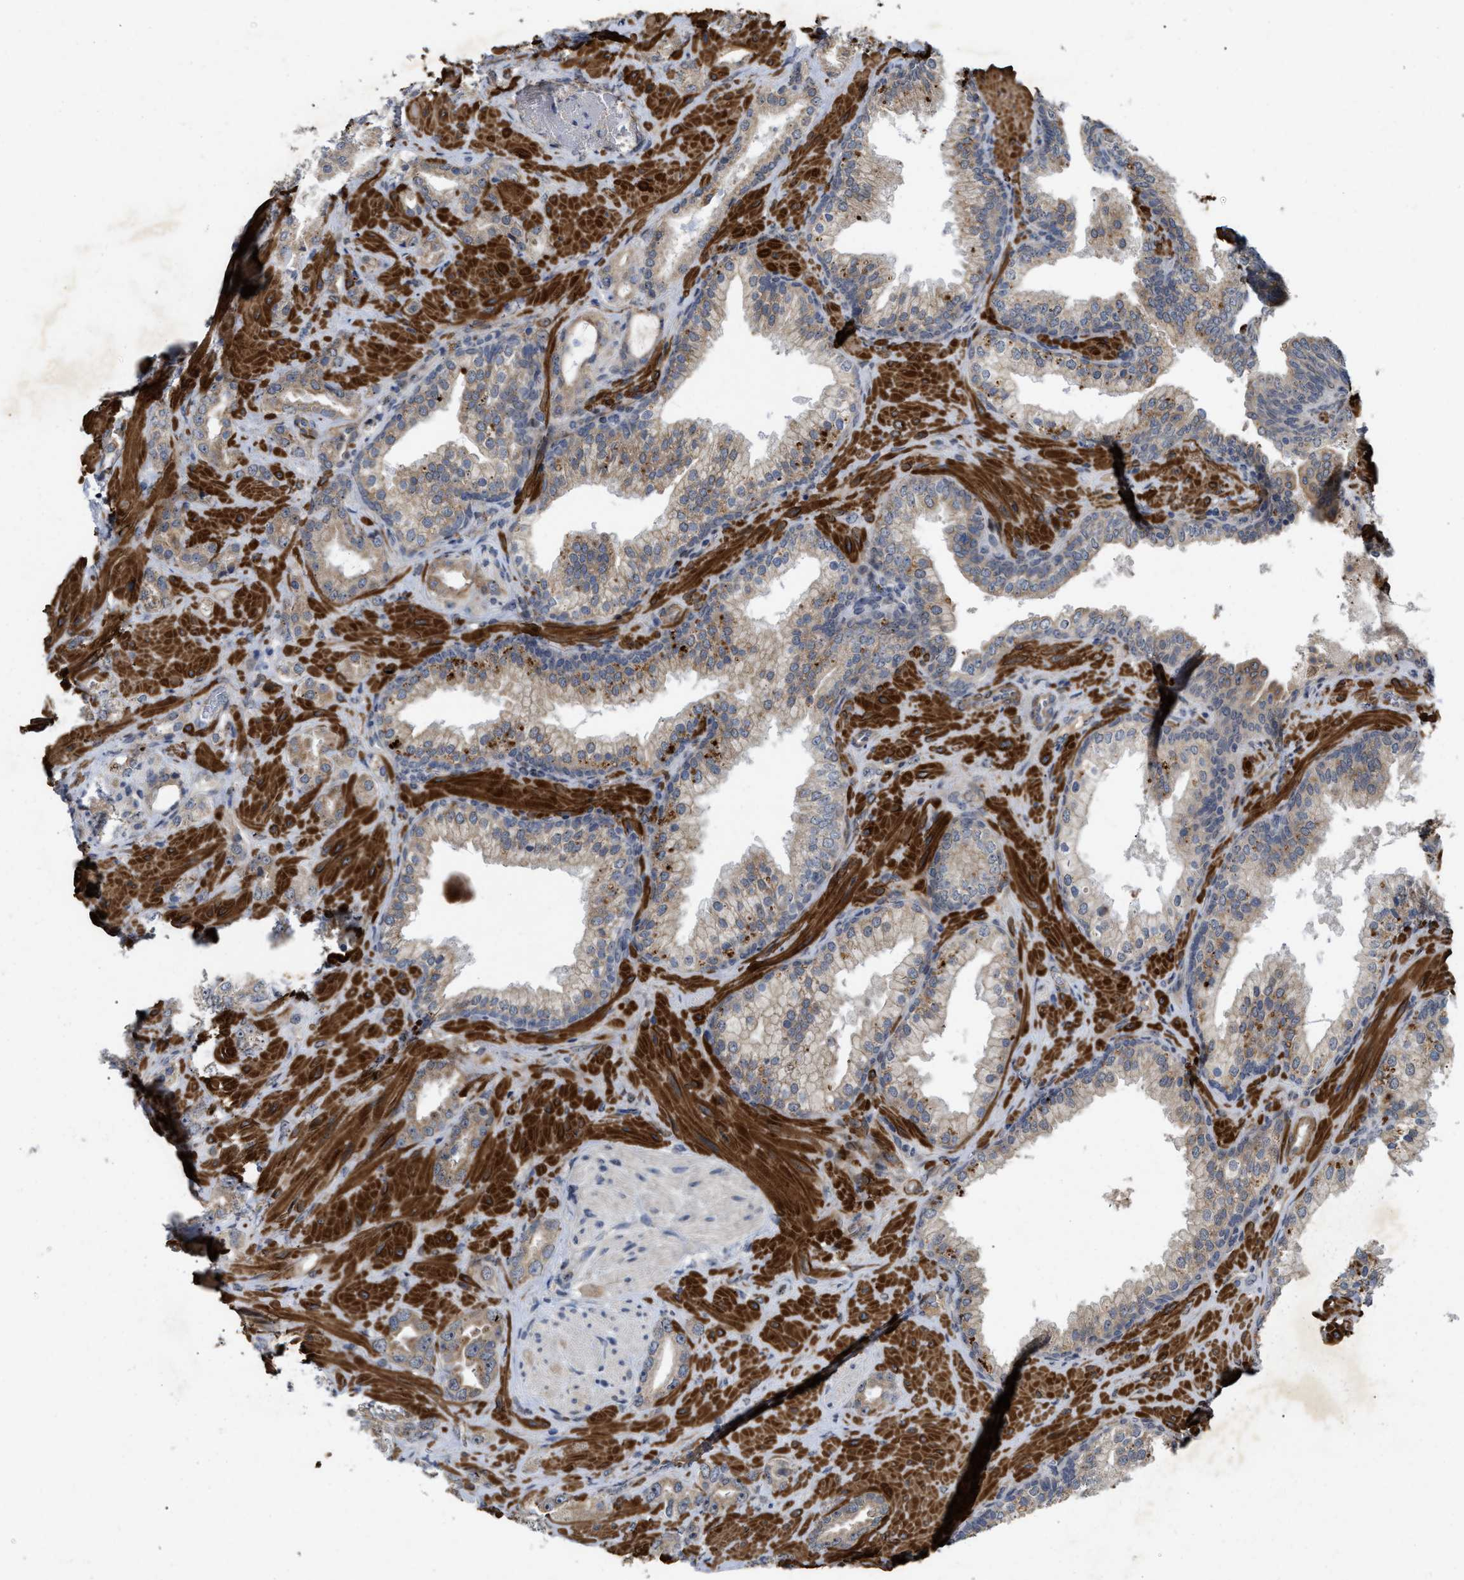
{"staining": {"intensity": "weak", "quantity": ">75%", "location": "cytoplasmic/membranous"}, "tissue": "prostate cancer", "cell_type": "Tumor cells", "image_type": "cancer", "snomed": [{"axis": "morphology", "description": "Adenocarcinoma, High grade"}, {"axis": "topography", "description": "Prostate"}], "caption": "Brown immunohistochemical staining in prostate cancer demonstrates weak cytoplasmic/membranous staining in about >75% of tumor cells. (DAB (3,3'-diaminobenzidine) IHC with brightfield microscopy, high magnification).", "gene": "ST6GALNAC6", "patient": {"sex": "male", "age": 64}}